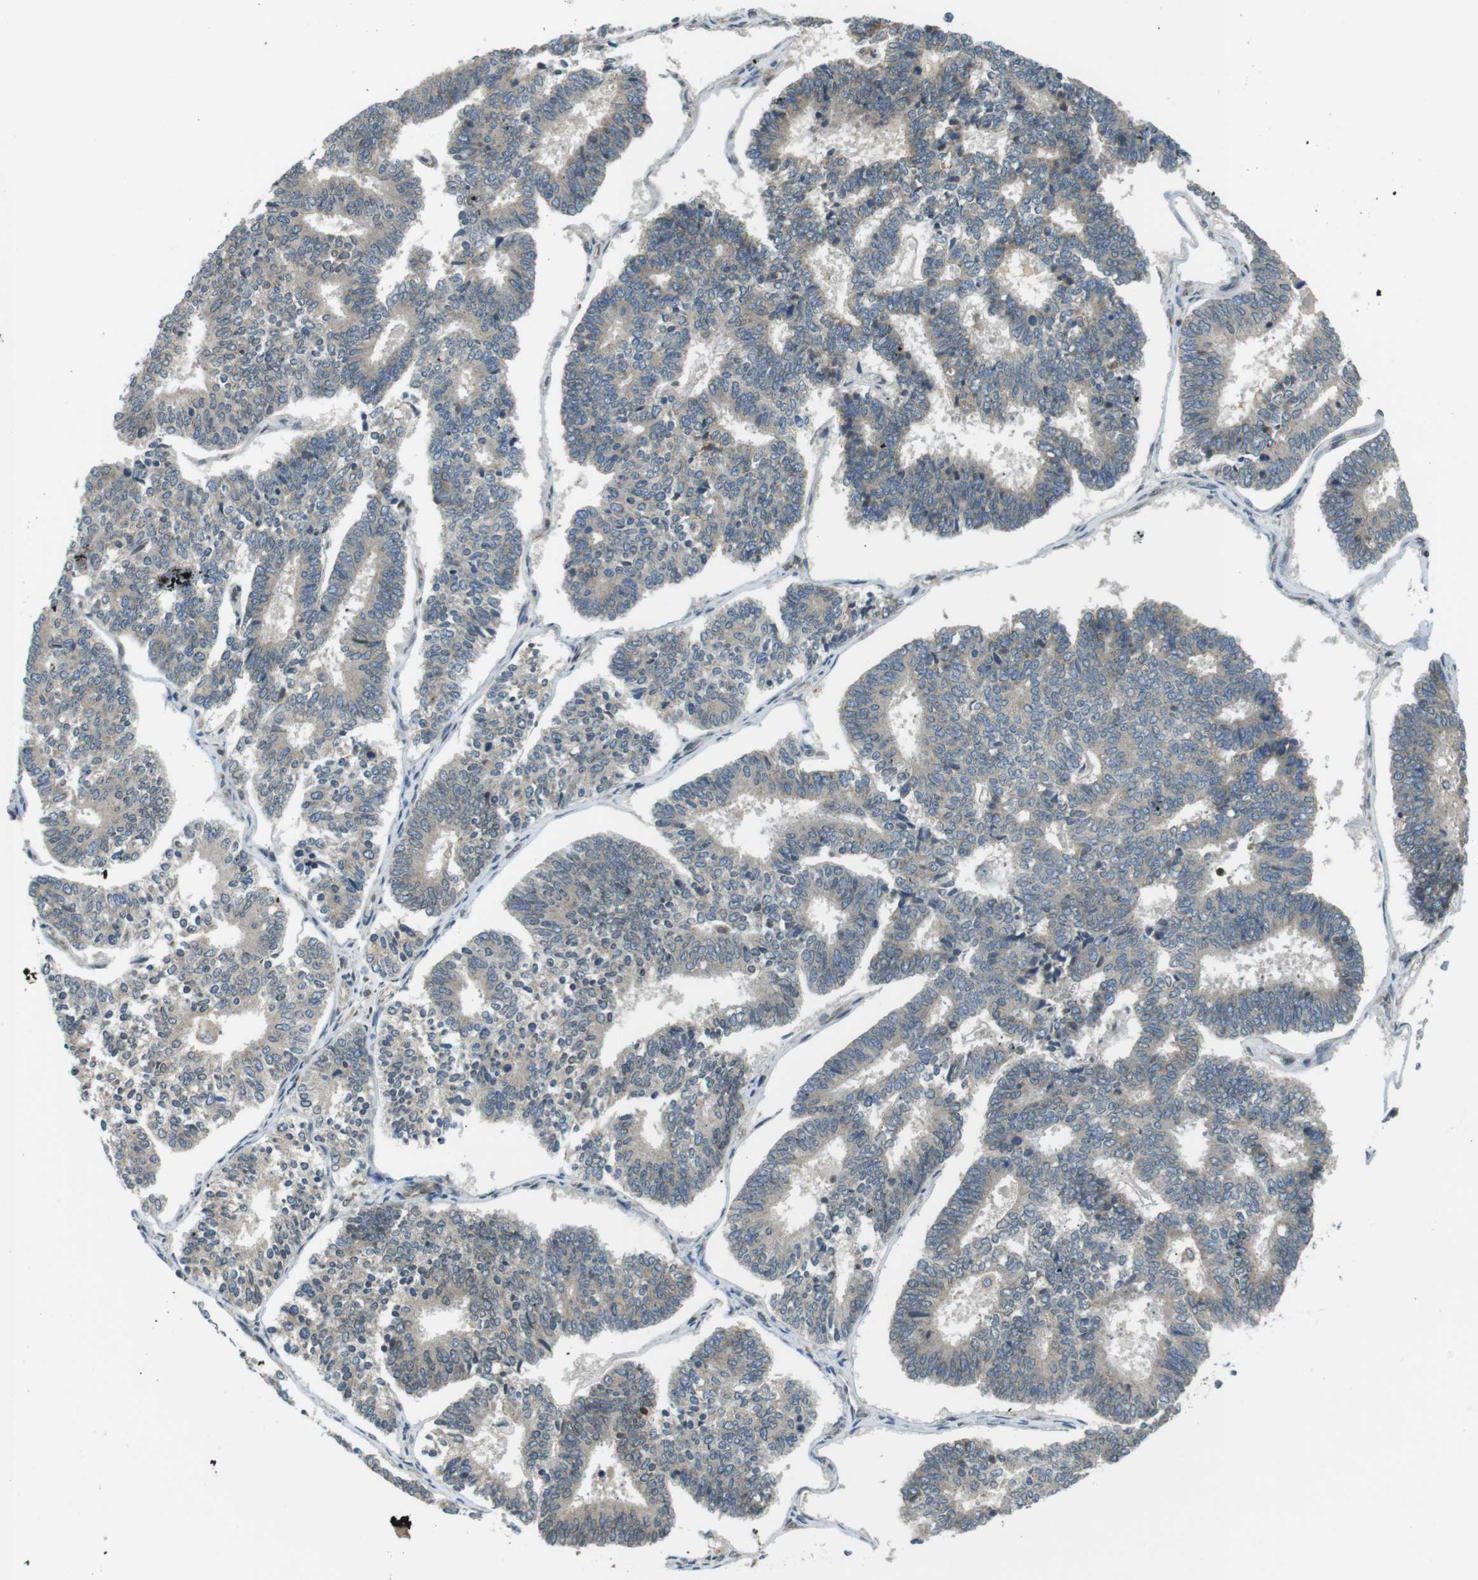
{"staining": {"intensity": "negative", "quantity": "none", "location": "none"}, "tissue": "endometrial cancer", "cell_type": "Tumor cells", "image_type": "cancer", "snomed": [{"axis": "morphology", "description": "Adenocarcinoma, NOS"}, {"axis": "topography", "description": "Endometrium"}], "caption": "A micrograph of human endometrial cancer is negative for staining in tumor cells.", "gene": "TMX4", "patient": {"sex": "female", "age": 70}}